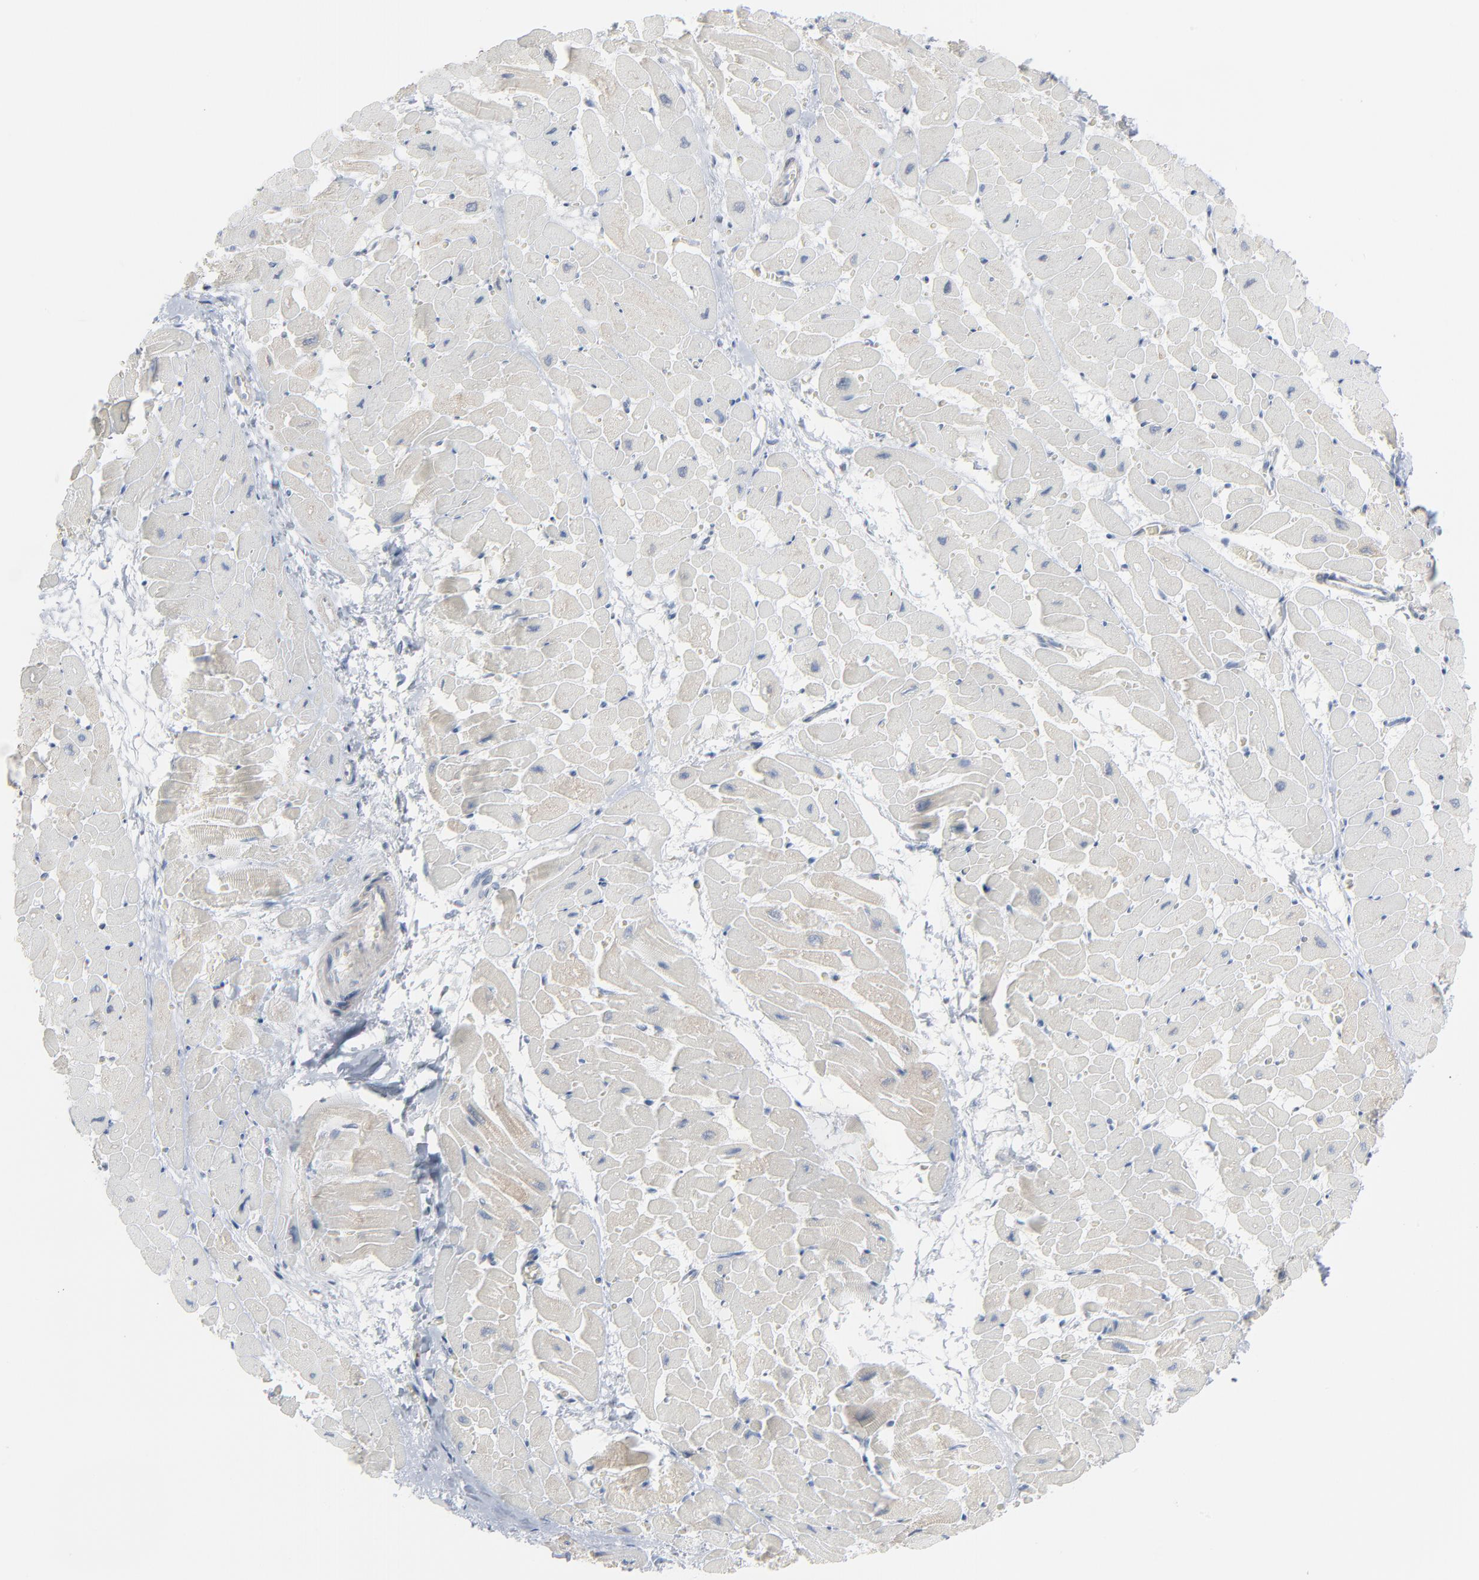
{"staining": {"intensity": "negative", "quantity": "none", "location": "none"}, "tissue": "heart muscle", "cell_type": "Cardiomyocytes", "image_type": "normal", "snomed": [{"axis": "morphology", "description": "Normal tissue, NOS"}, {"axis": "topography", "description": "Heart"}], "caption": "Immunohistochemical staining of unremarkable heart muscle reveals no significant expression in cardiomyocytes.", "gene": "OPTN", "patient": {"sex": "male", "age": 45}}